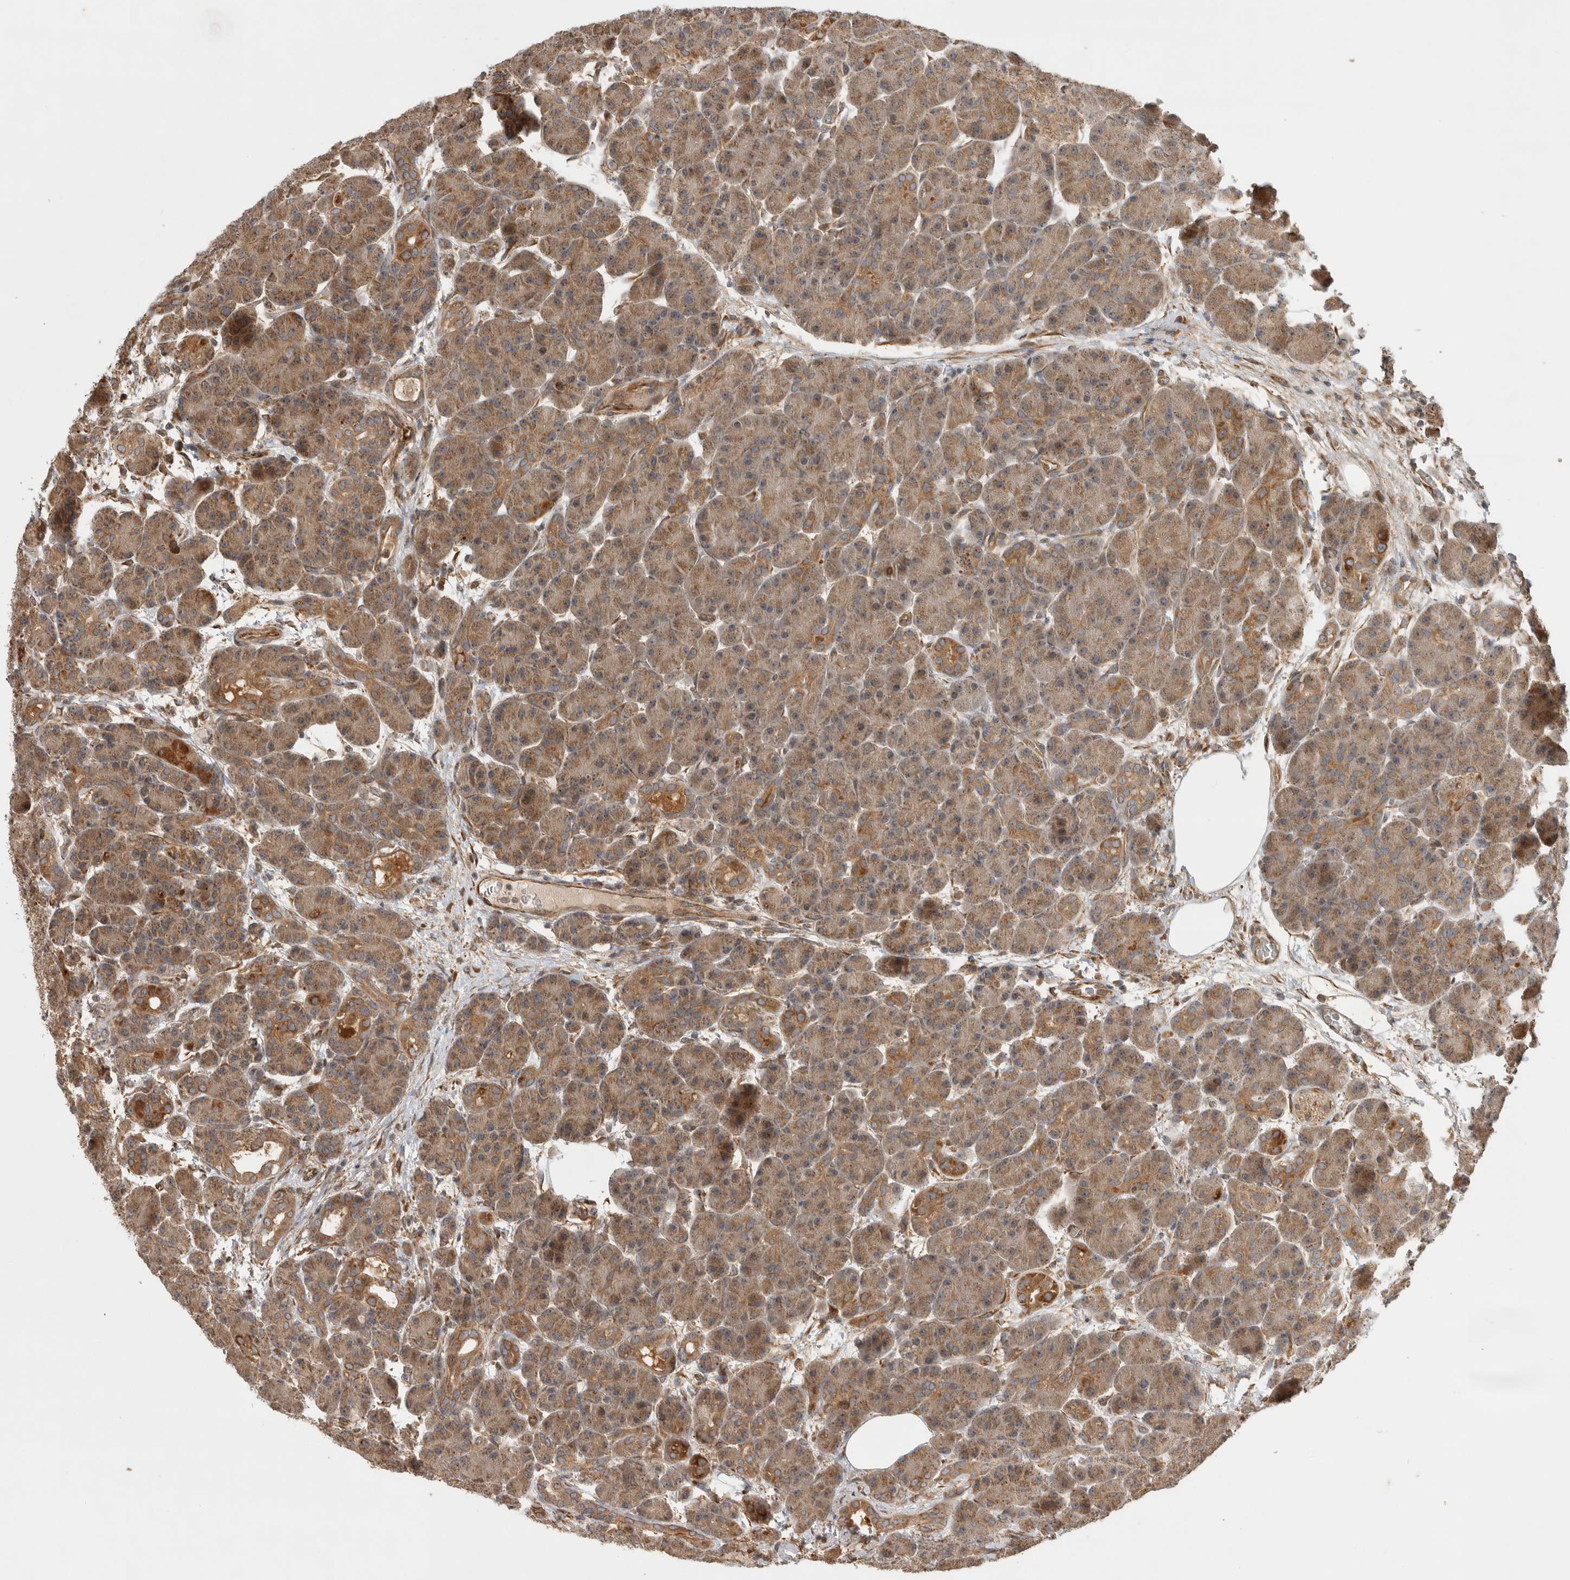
{"staining": {"intensity": "moderate", "quantity": ">75%", "location": "cytoplasmic/membranous"}, "tissue": "pancreas", "cell_type": "Exocrine glandular cells", "image_type": "normal", "snomed": [{"axis": "morphology", "description": "Normal tissue, NOS"}, {"axis": "topography", "description": "Pancreas"}], "caption": "Protein staining of benign pancreas demonstrates moderate cytoplasmic/membranous positivity in about >75% of exocrine glandular cells. The protein is stained brown, and the nuclei are stained in blue (DAB IHC with brightfield microscopy, high magnification).", "gene": "TUBD1", "patient": {"sex": "male", "age": 63}}